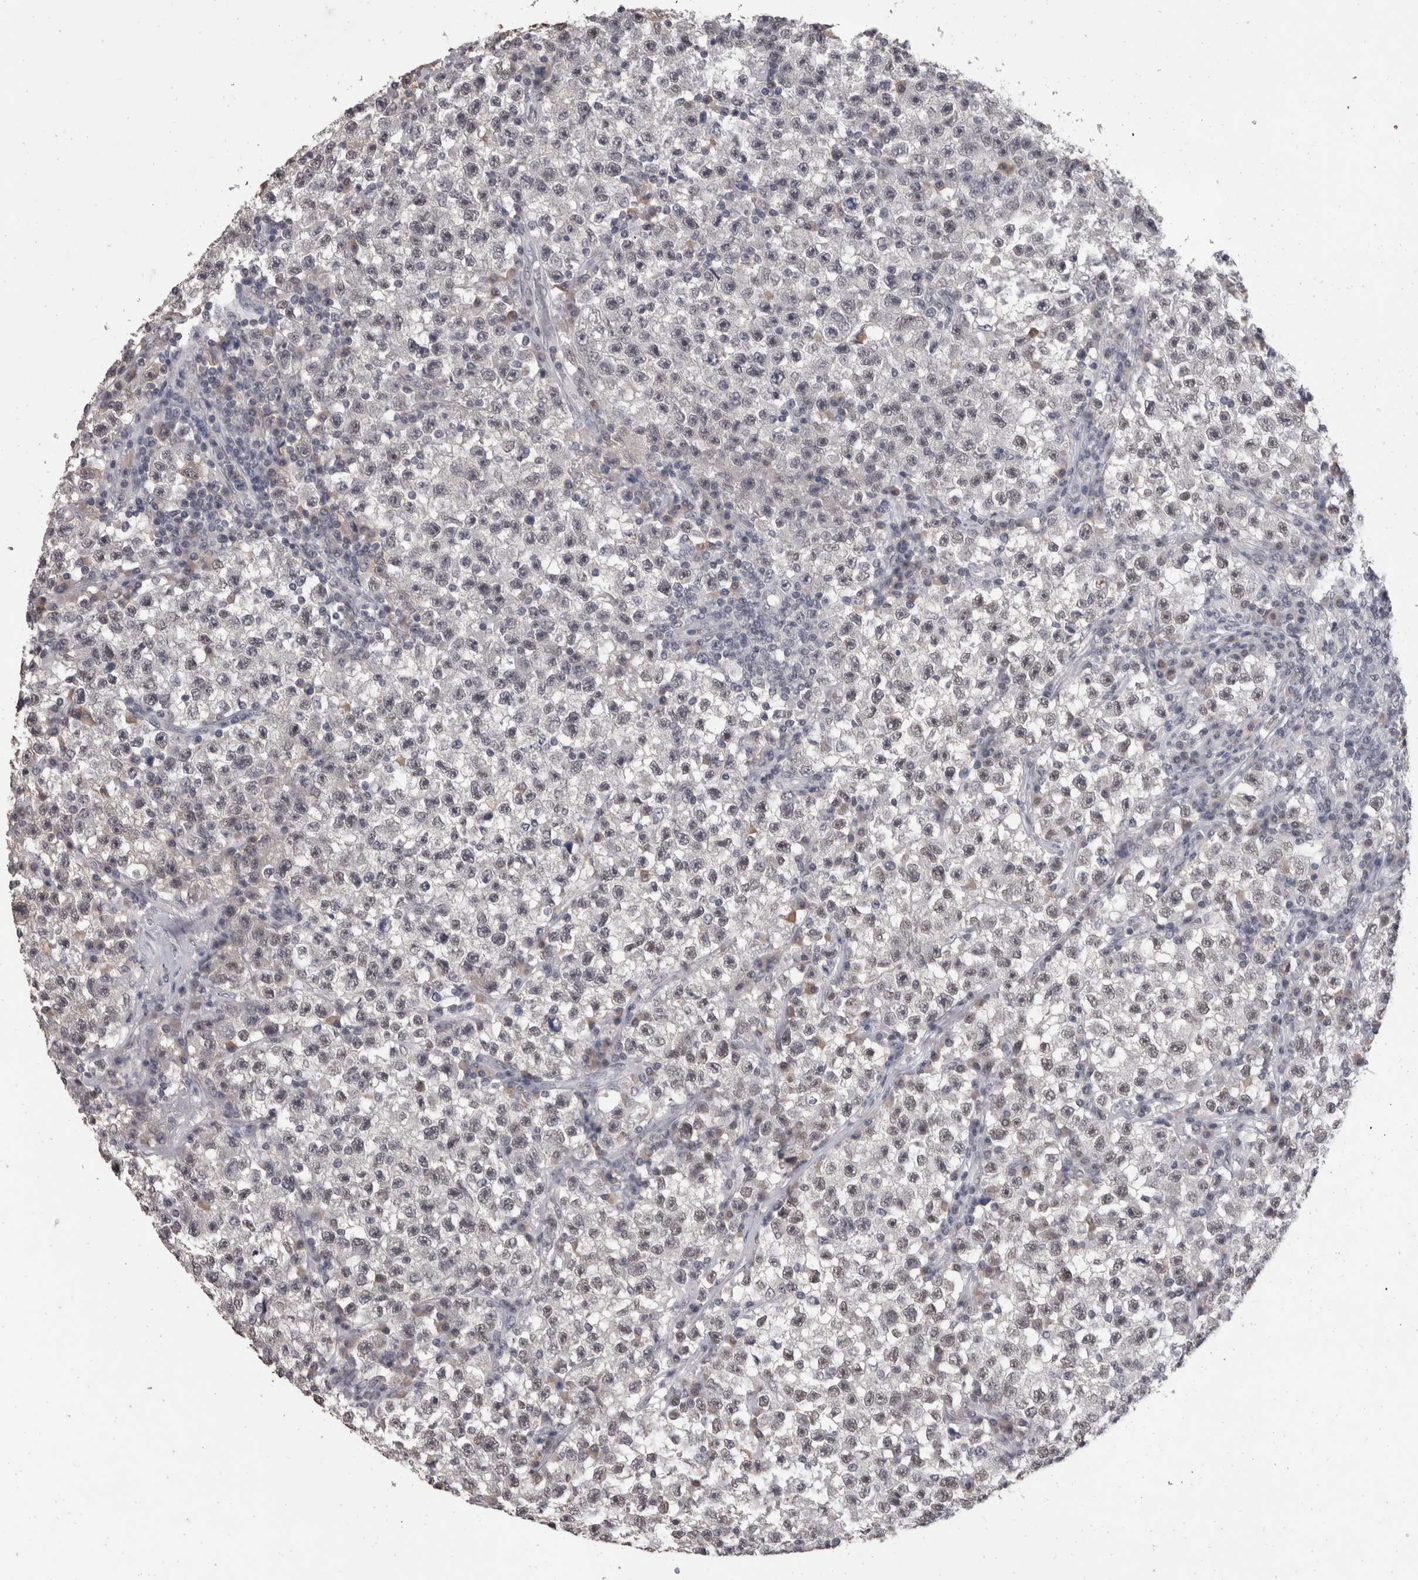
{"staining": {"intensity": "weak", "quantity": ">75%", "location": "nuclear"}, "tissue": "testis cancer", "cell_type": "Tumor cells", "image_type": "cancer", "snomed": [{"axis": "morphology", "description": "Seminoma, NOS"}, {"axis": "topography", "description": "Testis"}], "caption": "Immunohistochemical staining of human seminoma (testis) reveals low levels of weak nuclear protein expression in approximately >75% of tumor cells. (IHC, brightfield microscopy, high magnification).", "gene": "DDX17", "patient": {"sex": "male", "age": 22}}